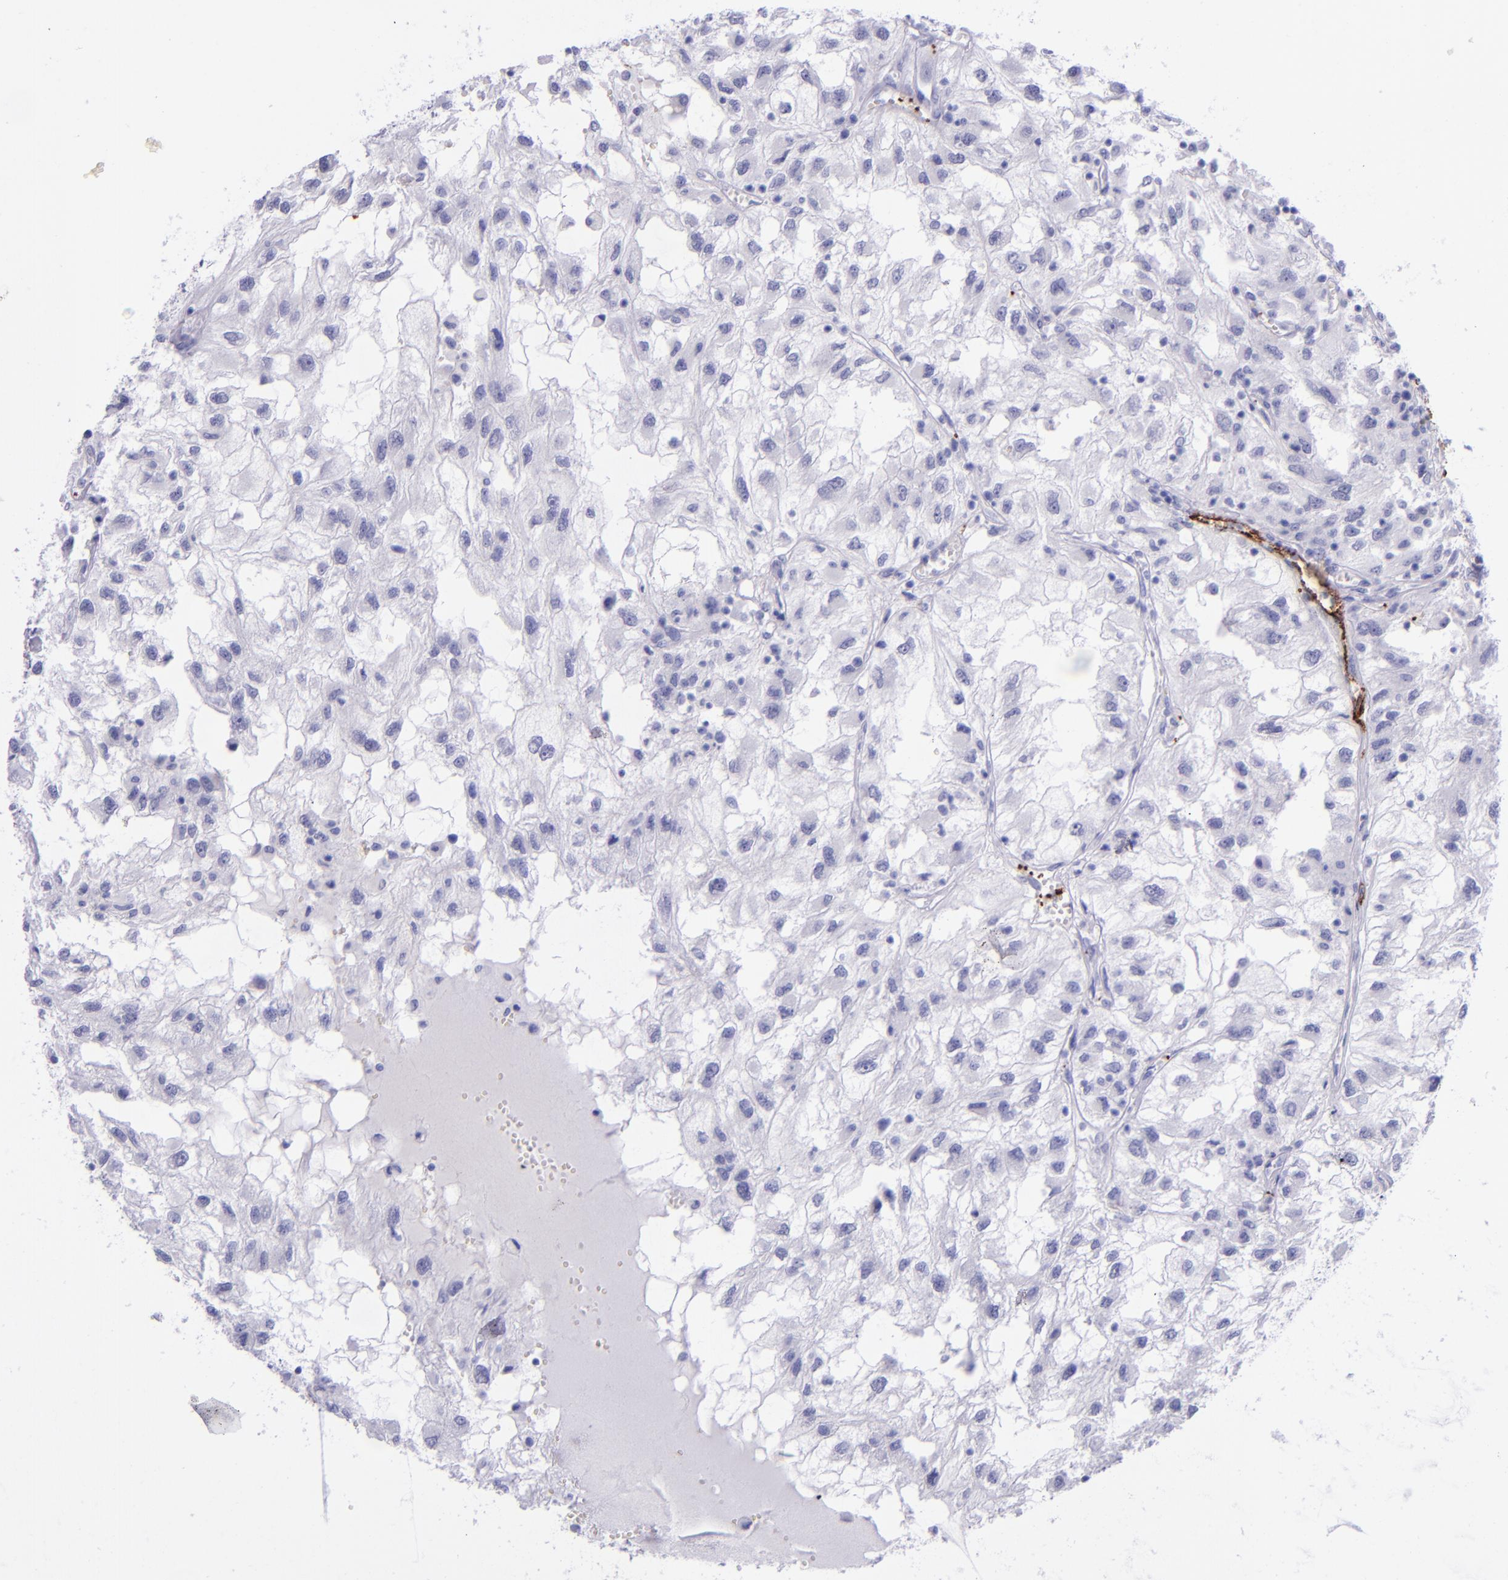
{"staining": {"intensity": "negative", "quantity": "none", "location": "none"}, "tissue": "renal cancer", "cell_type": "Tumor cells", "image_type": "cancer", "snomed": [{"axis": "morphology", "description": "Normal tissue, NOS"}, {"axis": "morphology", "description": "Adenocarcinoma, NOS"}, {"axis": "topography", "description": "Kidney"}], "caption": "An image of renal adenocarcinoma stained for a protein displays no brown staining in tumor cells.", "gene": "SELE", "patient": {"sex": "male", "age": 71}}